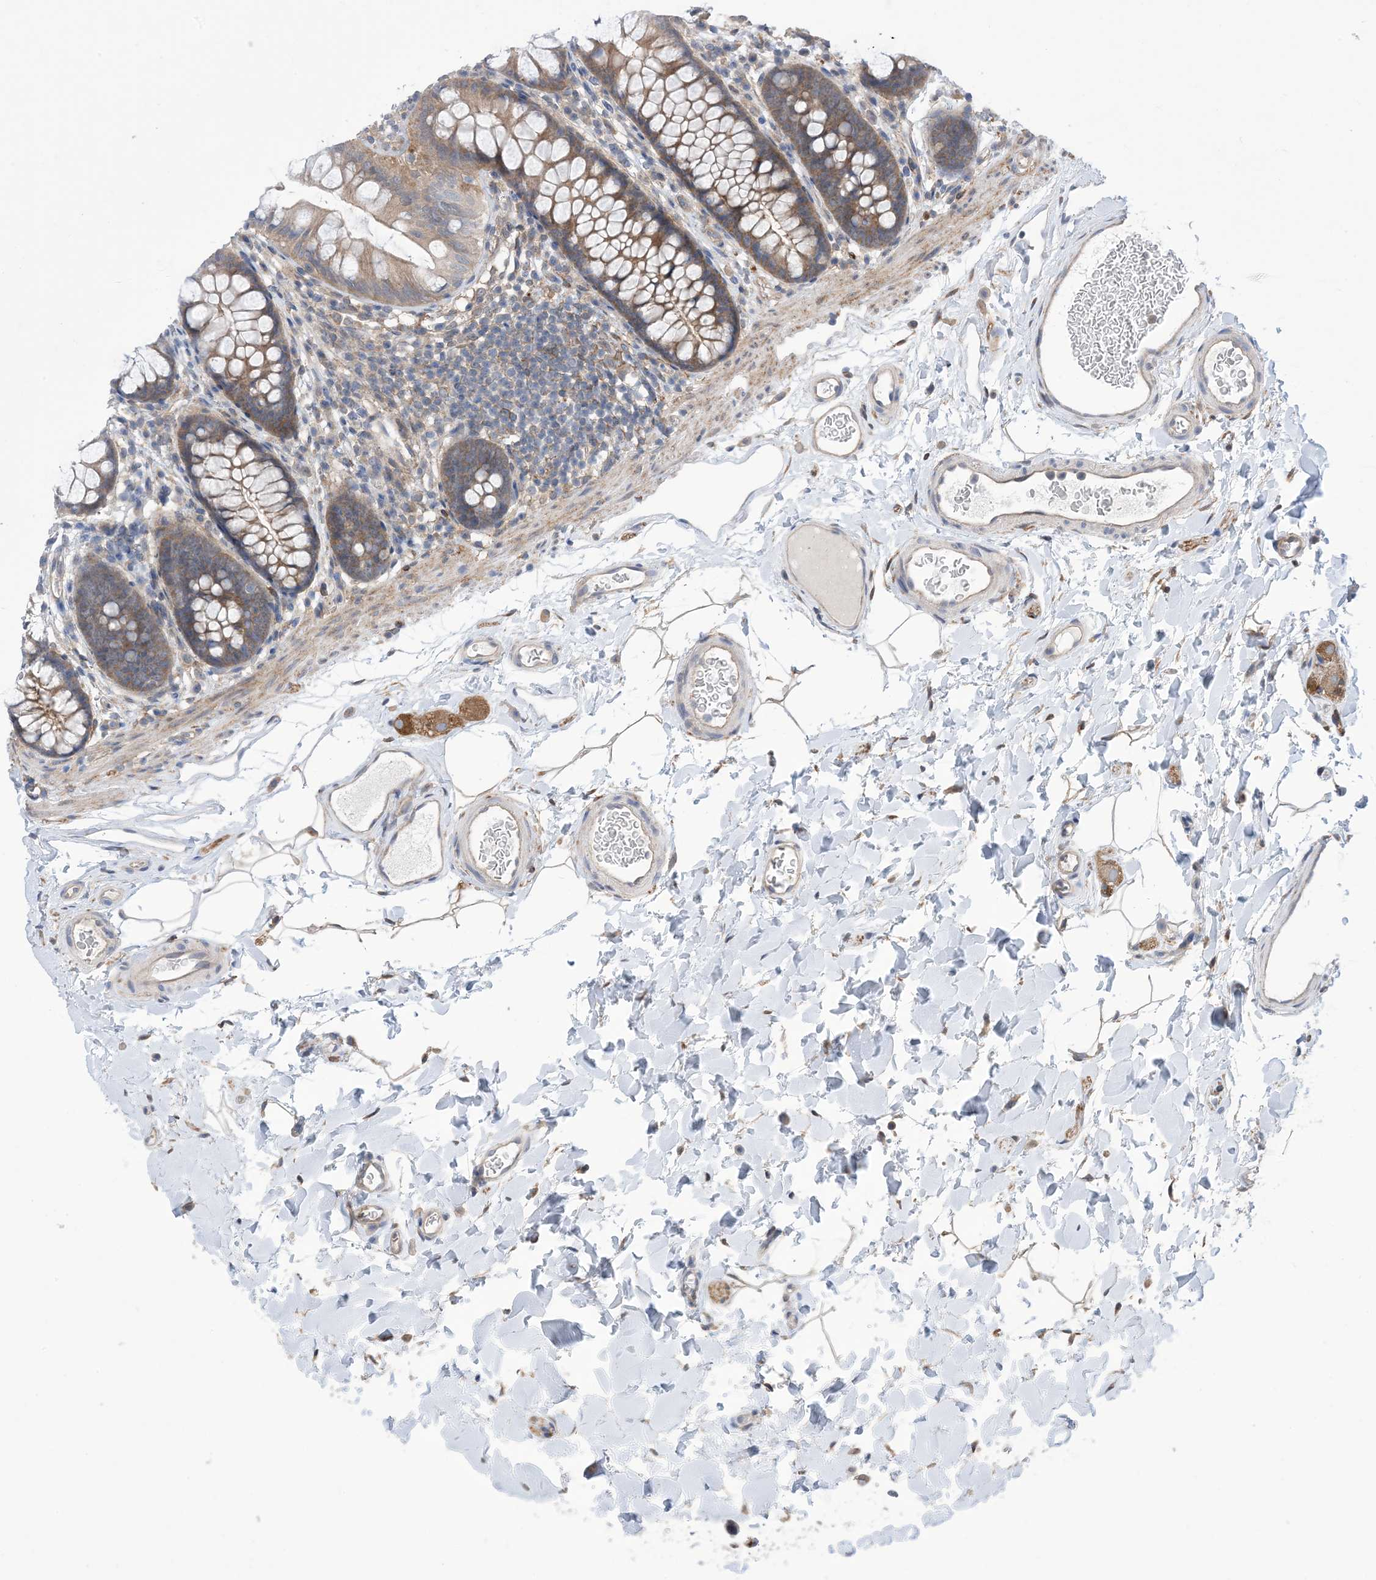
{"staining": {"intensity": "weak", "quantity": ">75%", "location": "cytoplasmic/membranous"}, "tissue": "colon", "cell_type": "Endothelial cells", "image_type": "normal", "snomed": [{"axis": "morphology", "description": "Normal tissue, NOS"}, {"axis": "topography", "description": "Colon"}], "caption": "Colon stained for a protein reveals weak cytoplasmic/membranous positivity in endothelial cells.", "gene": "EHBP1", "patient": {"sex": "female", "age": 62}}